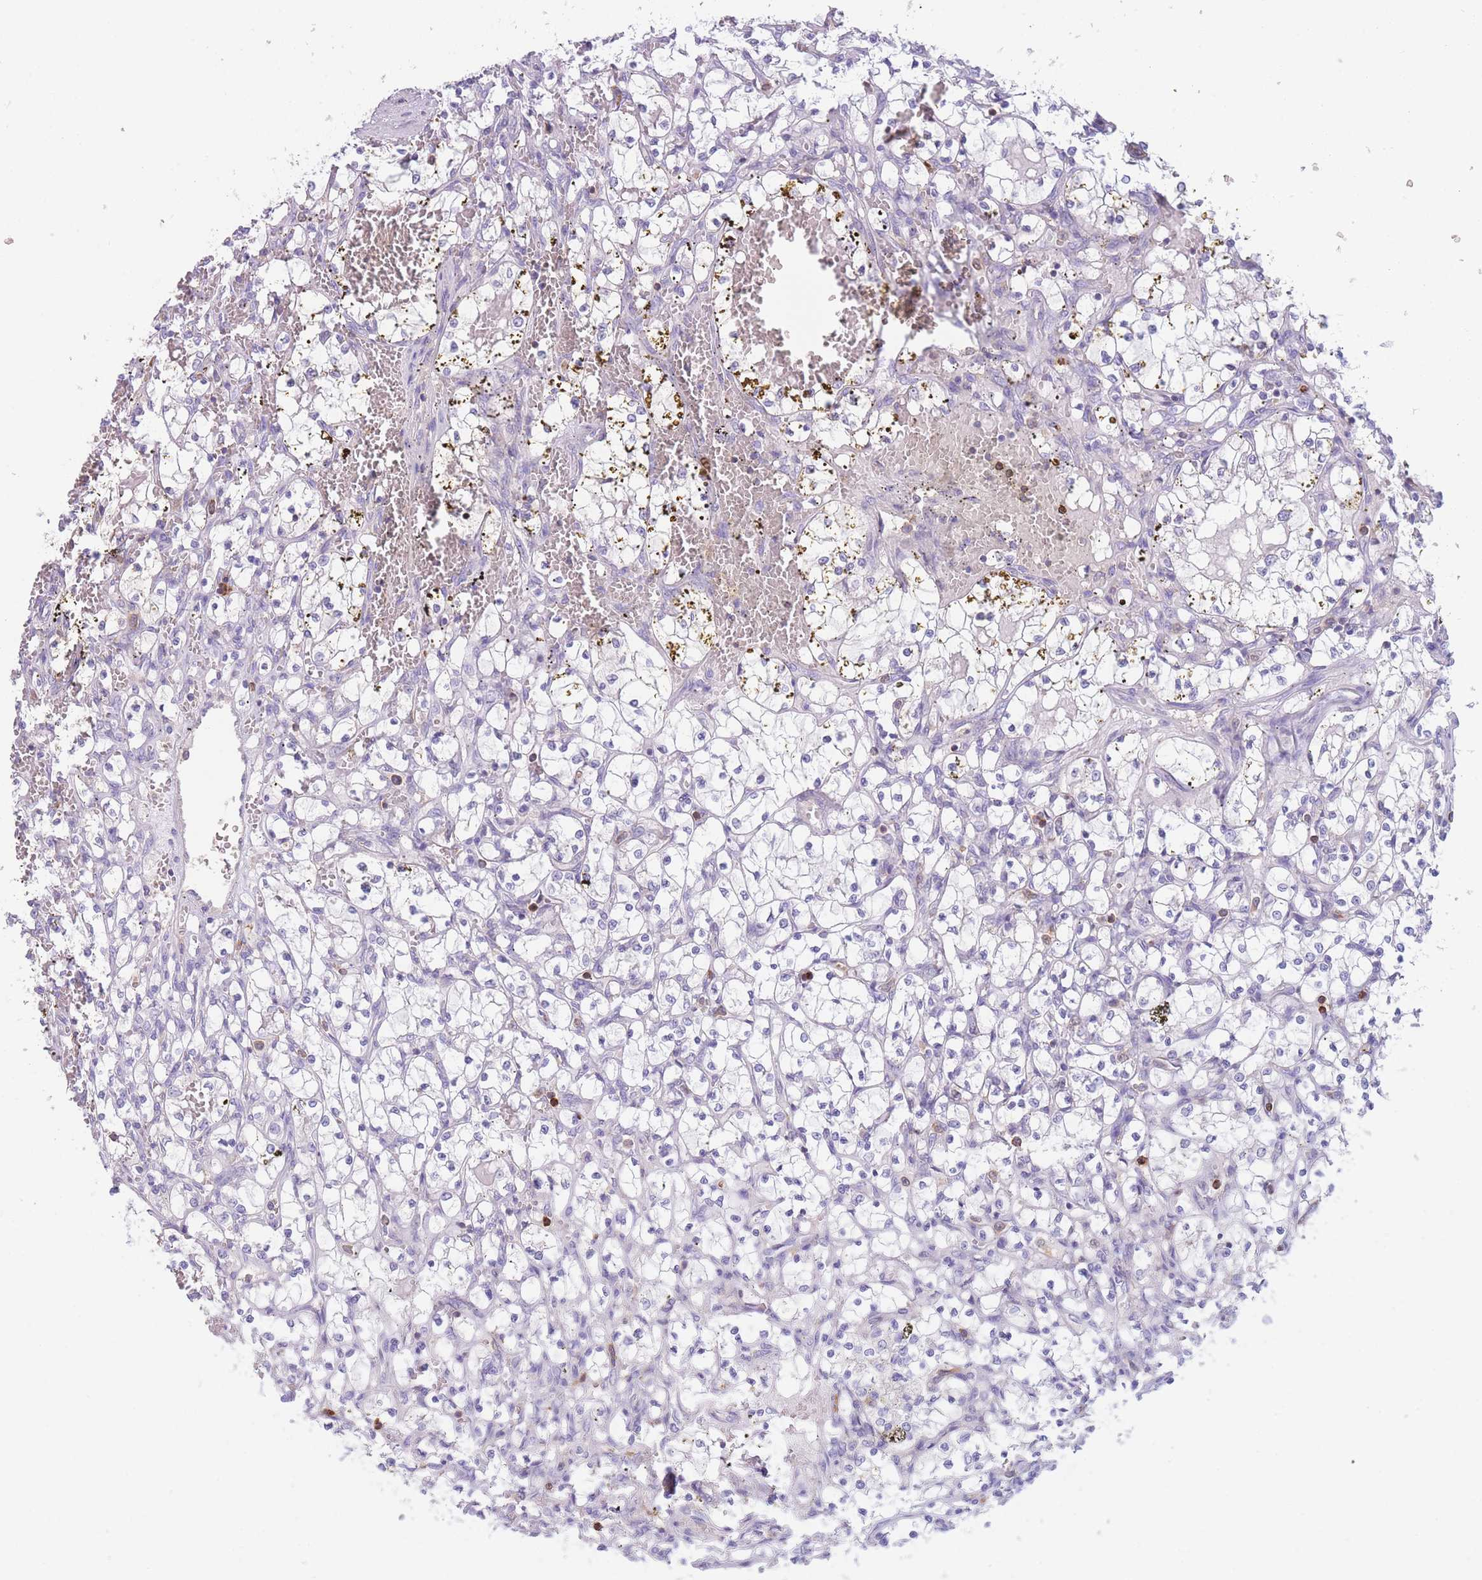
{"staining": {"intensity": "negative", "quantity": "none", "location": "none"}, "tissue": "renal cancer", "cell_type": "Tumor cells", "image_type": "cancer", "snomed": [{"axis": "morphology", "description": "Adenocarcinoma, NOS"}, {"axis": "topography", "description": "Kidney"}], "caption": "A high-resolution micrograph shows immunohistochemistry staining of renal adenocarcinoma, which exhibits no significant positivity in tumor cells.", "gene": "ST3GAL4", "patient": {"sex": "female", "age": 69}}